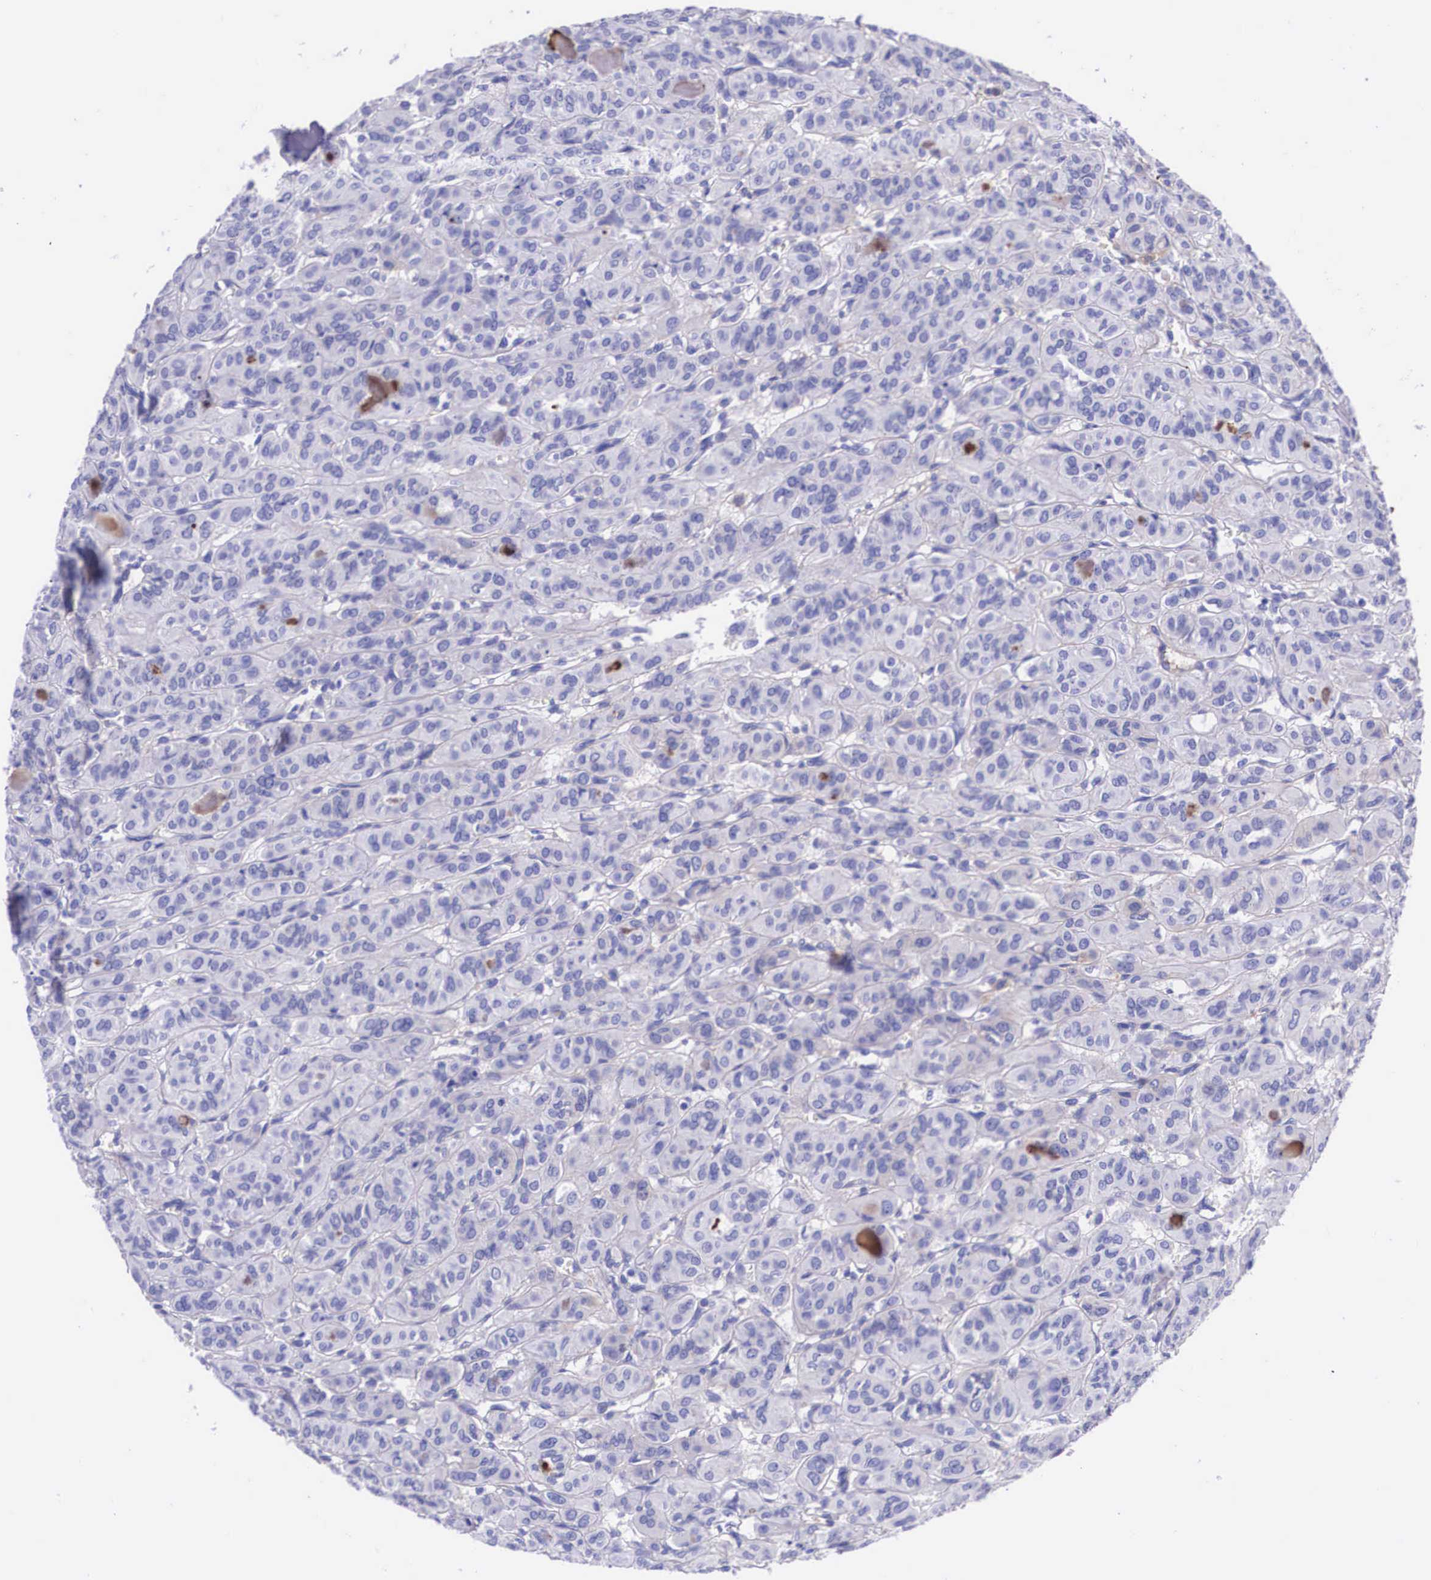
{"staining": {"intensity": "negative", "quantity": "none", "location": "none"}, "tissue": "thyroid cancer", "cell_type": "Tumor cells", "image_type": "cancer", "snomed": [{"axis": "morphology", "description": "Follicular adenoma carcinoma, NOS"}, {"axis": "topography", "description": "Thyroid gland"}], "caption": "Tumor cells are negative for protein expression in human thyroid cancer (follicular adenoma carcinoma).", "gene": "PLG", "patient": {"sex": "female", "age": 71}}